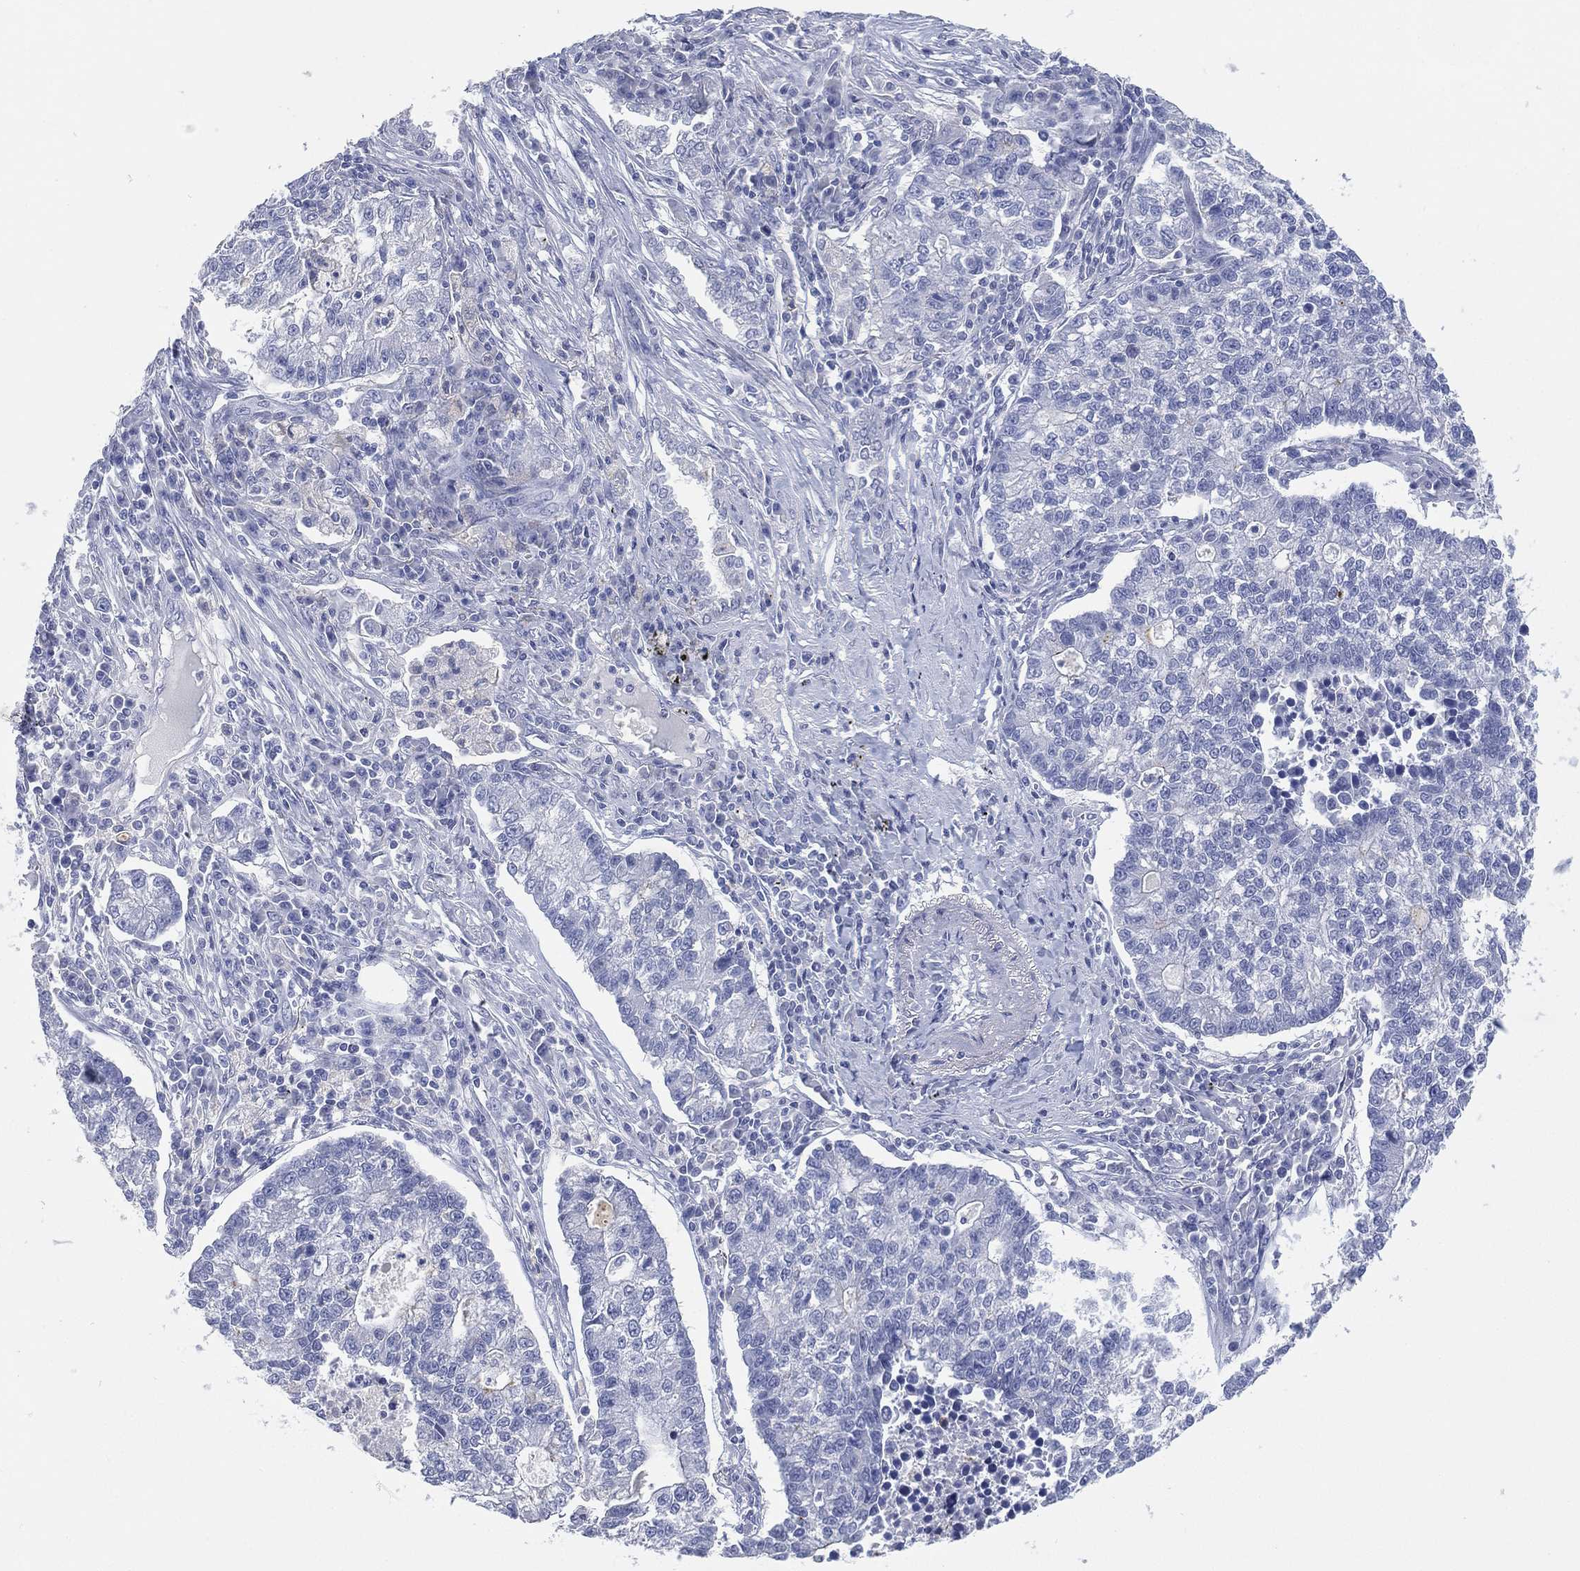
{"staining": {"intensity": "negative", "quantity": "none", "location": "none"}, "tissue": "lung cancer", "cell_type": "Tumor cells", "image_type": "cancer", "snomed": [{"axis": "morphology", "description": "Adenocarcinoma, NOS"}, {"axis": "topography", "description": "Lung"}], "caption": "A micrograph of human adenocarcinoma (lung) is negative for staining in tumor cells.", "gene": "FMO1", "patient": {"sex": "male", "age": 57}}